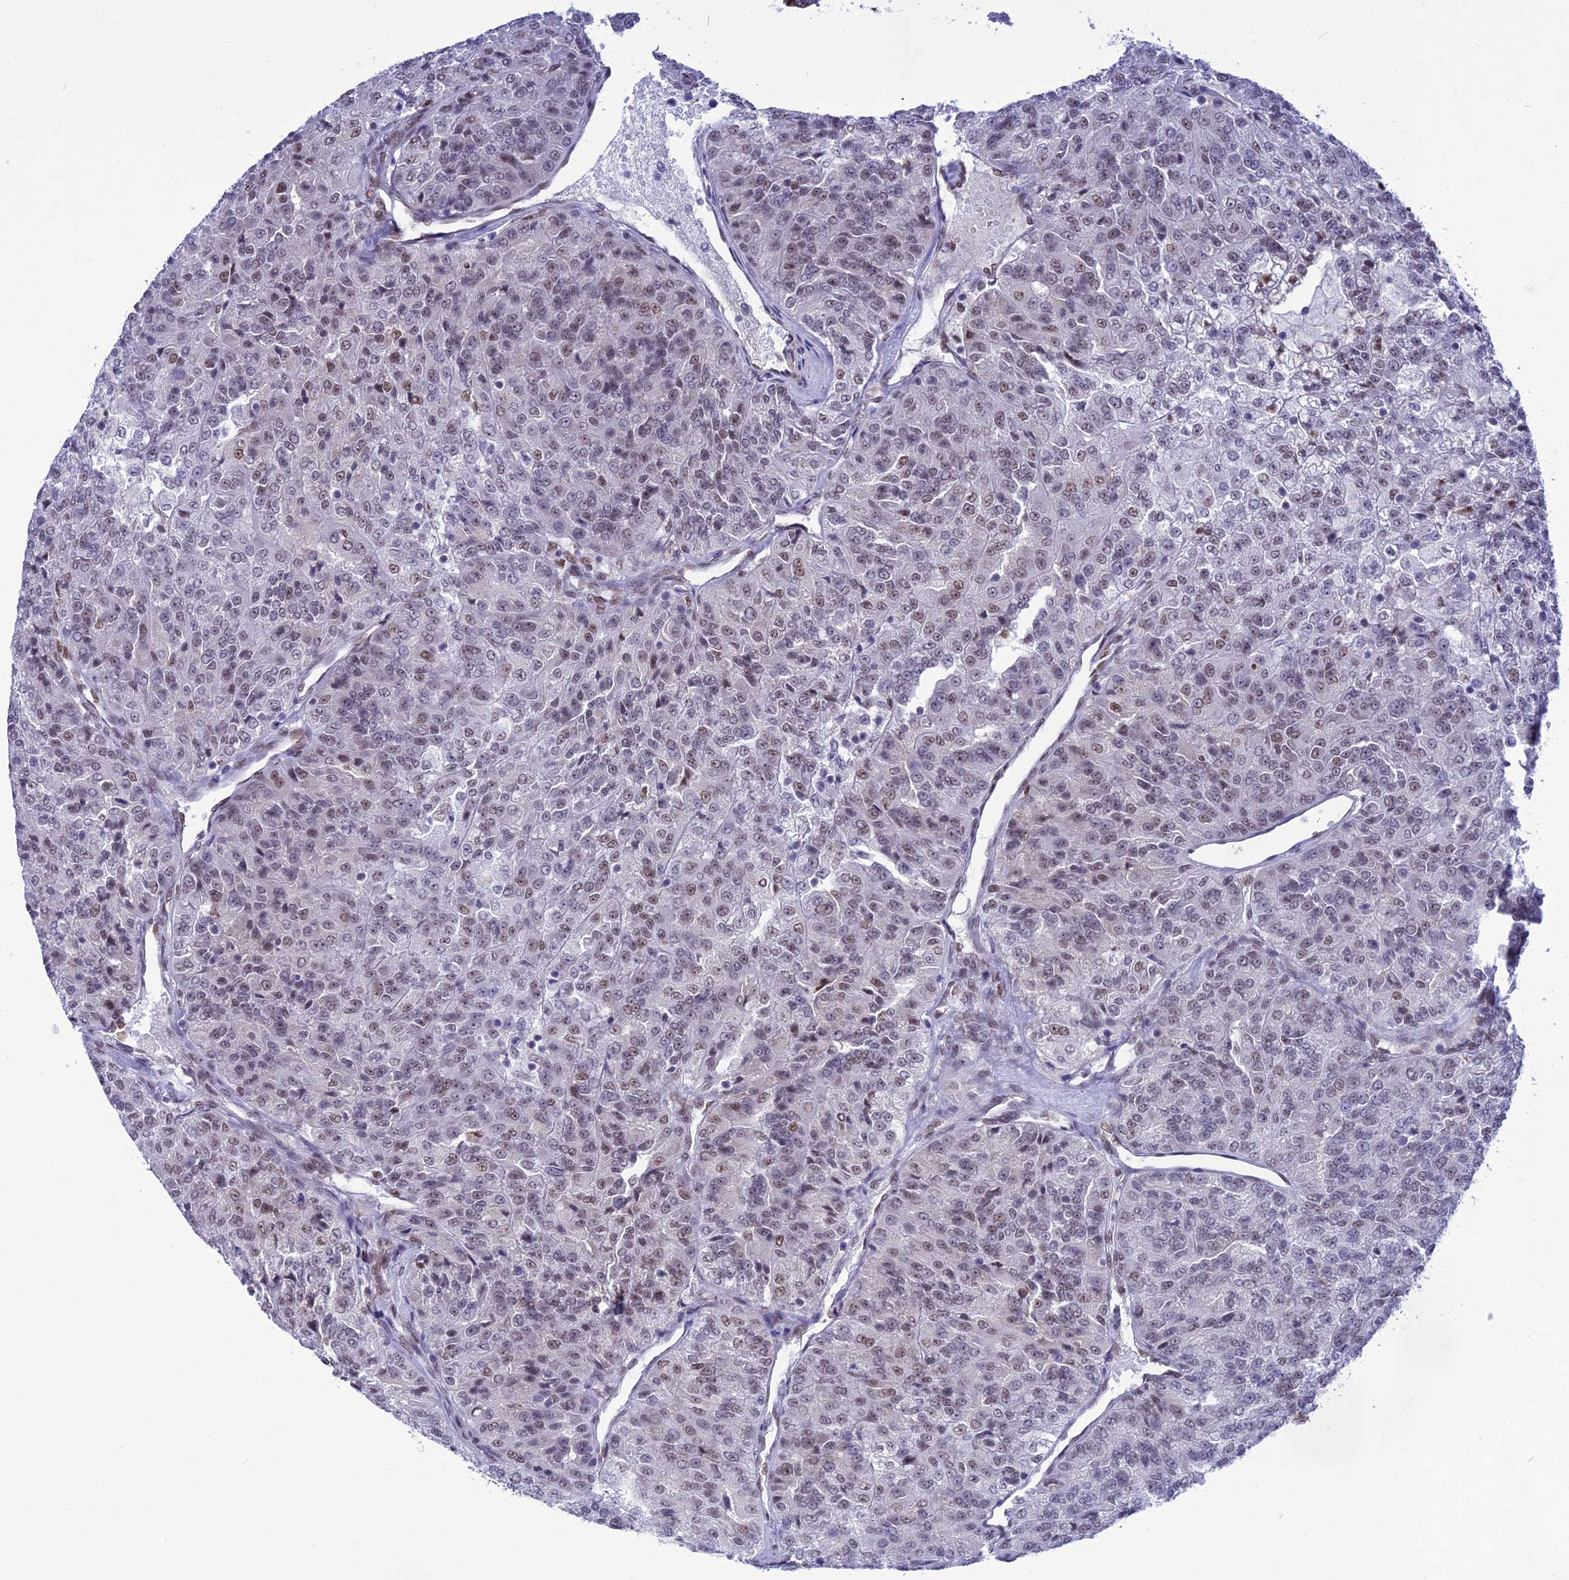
{"staining": {"intensity": "moderate", "quantity": ">75%", "location": "nuclear"}, "tissue": "renal cancer", "cell_type": "Tumor cells", "image_type": "cancer", "snomed": [{"axis": "morphology", "description": "Adenocarcinoma, NOS"}, {"axis": "topography", "description": "Kidney"}], "caption": "Renal adenocarcinoma stained for a protein reveals moderate nuclear positivity in tumor cells.", "gene": "DDX1", "patient": {"sex": "female", "age": 63}}